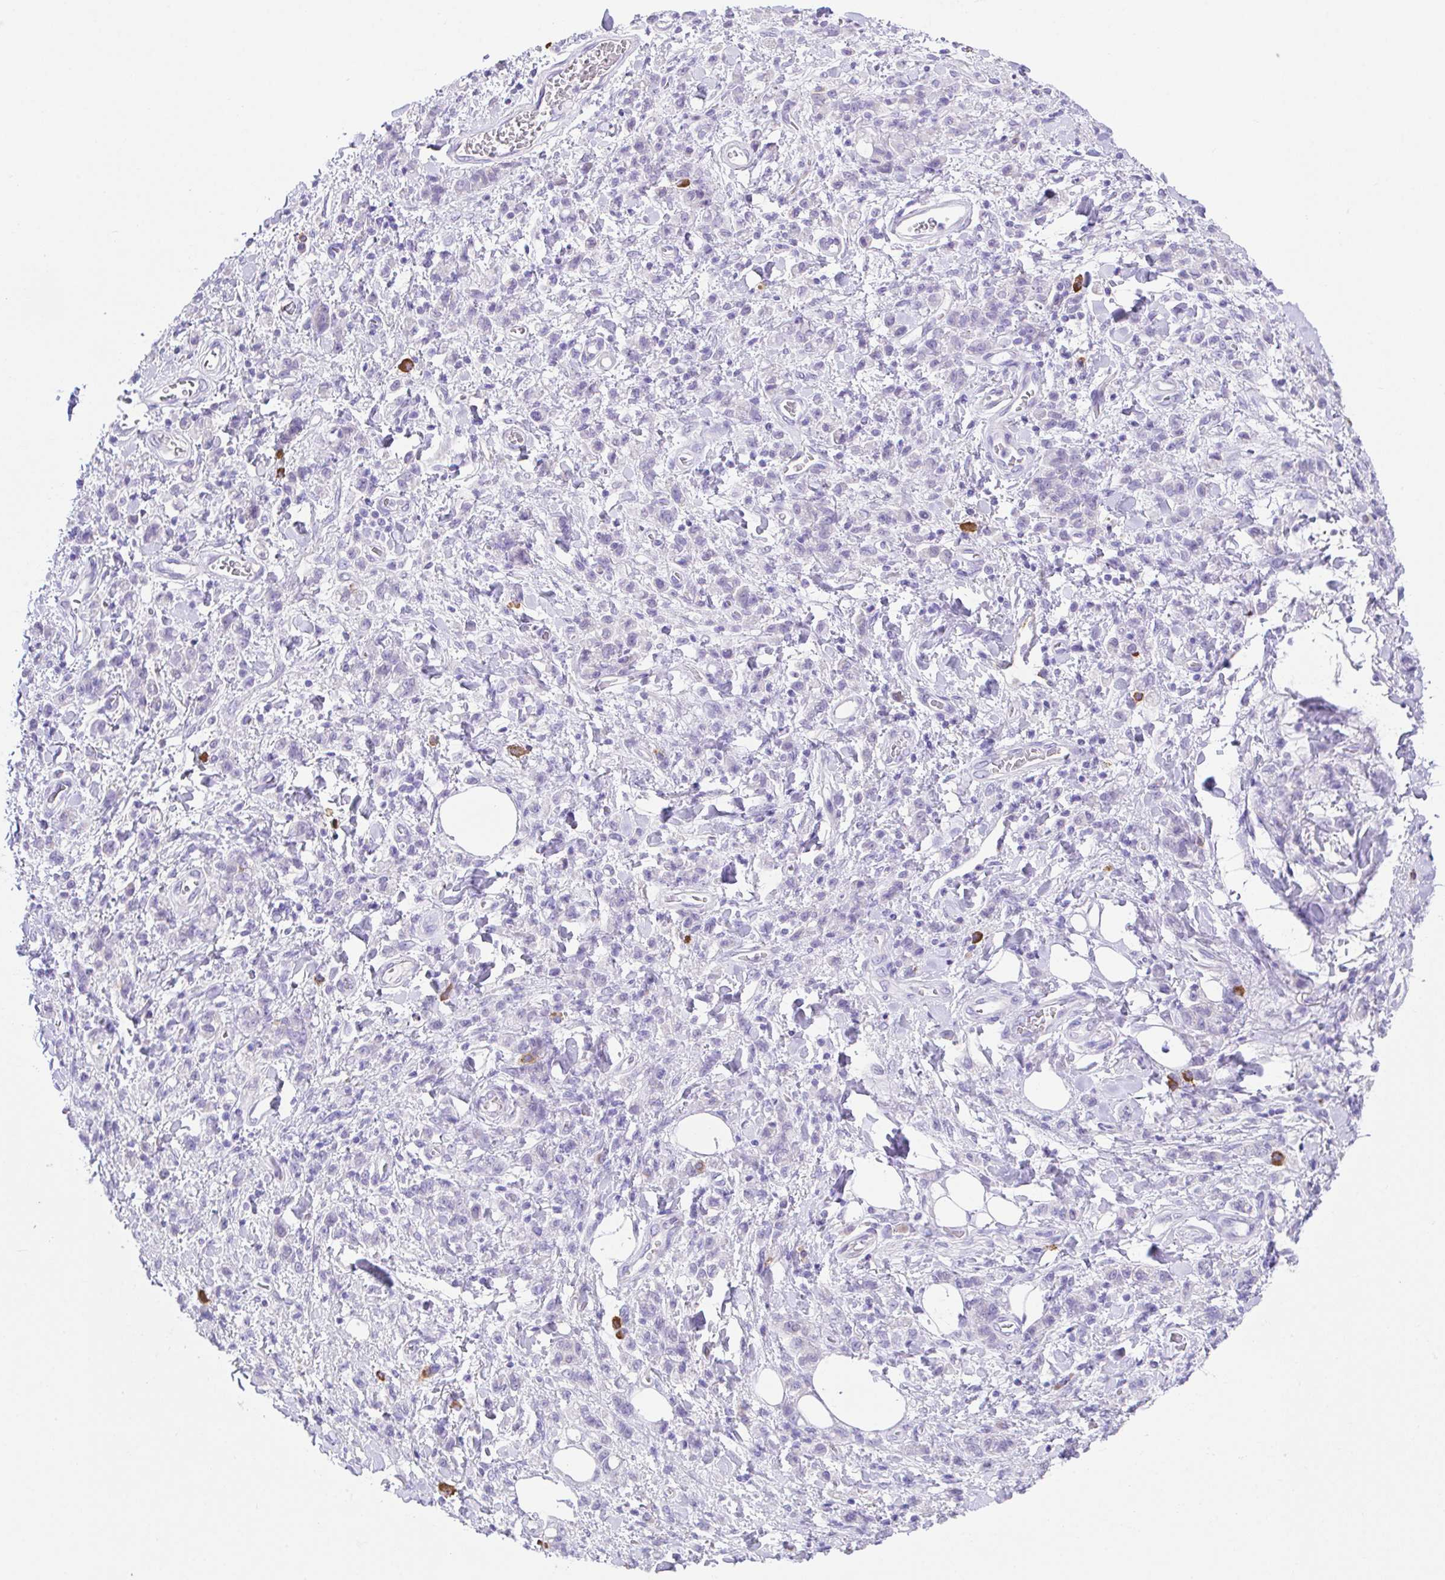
{"staining": {"intensity": "negative", "quantity": "none", "location": "none"}, "tissue": "stomach cancer", "cell_type": "Tumor cells", "image_type": "cancer", "snomed": [{"axis": "morphology", "description": "Adenocarcinoma, NOS"}, {"axis": "topography", "description": "Stomach"}], "caption": "Immunohistochemistry image of neoplastic tissue: human stomach adenocarcinoma stained with DAB (3,3'-diaminobenzidine) displays no significant protein staining in tumor cells.", "gene": "HACD4", "patient": {"sex": "male", "age": 77}}